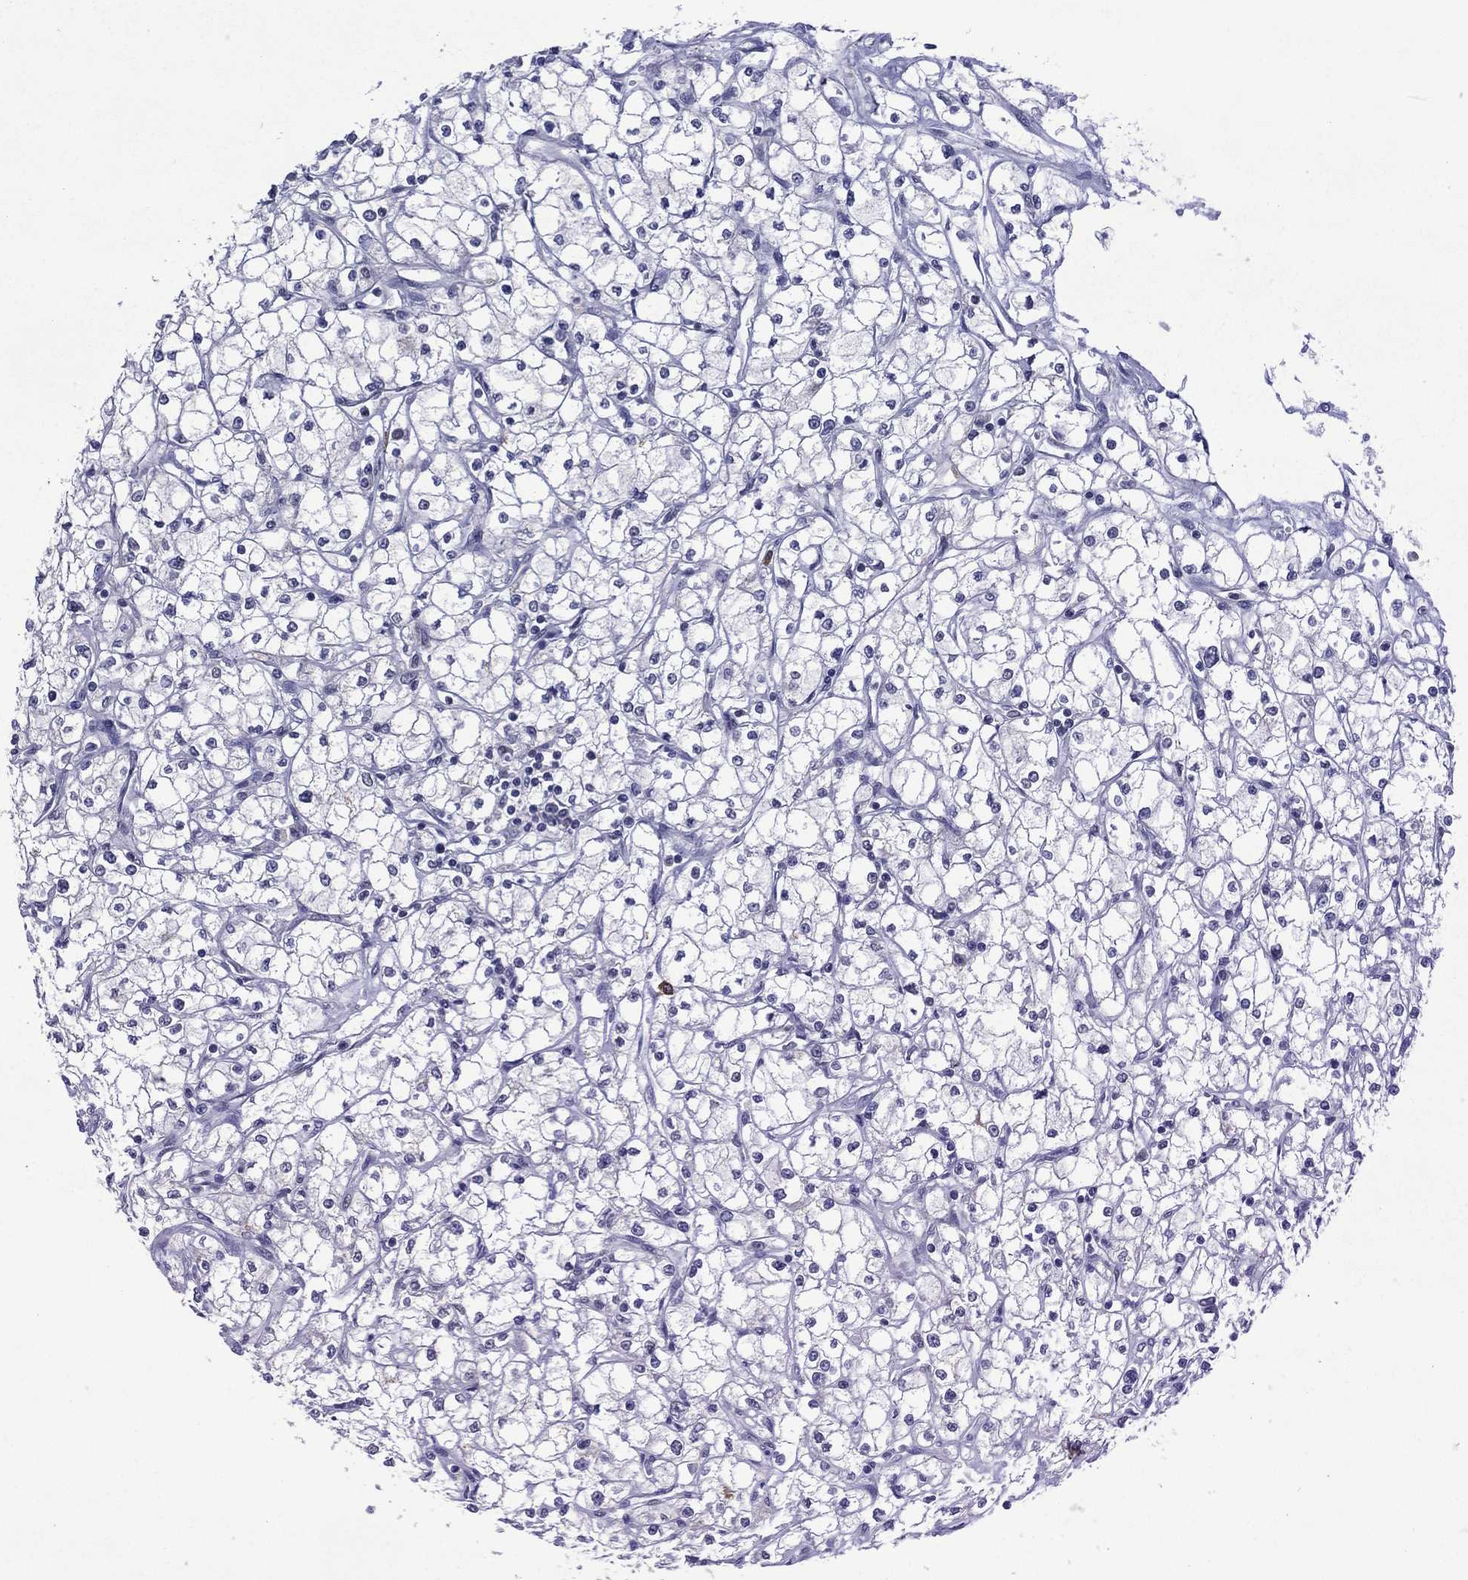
{"staining": {"intensity": "negative", "quantity": "none", "location": "none"}, "tissue": "renal cancer", "cell_type": "Tumor cells", "image_type": "cancer", "snomed": [{"axis": "morphology", "description": "Adenocarcinoma, NOS"}, {"axis": "topography", "description": "Kidney"}], "caption": "Renal adenocarcinoma stained for a protein using IHC shows no staining tumor cells.", "gene": "ASB10", "patient": {"sex": "male", "age": 67}}